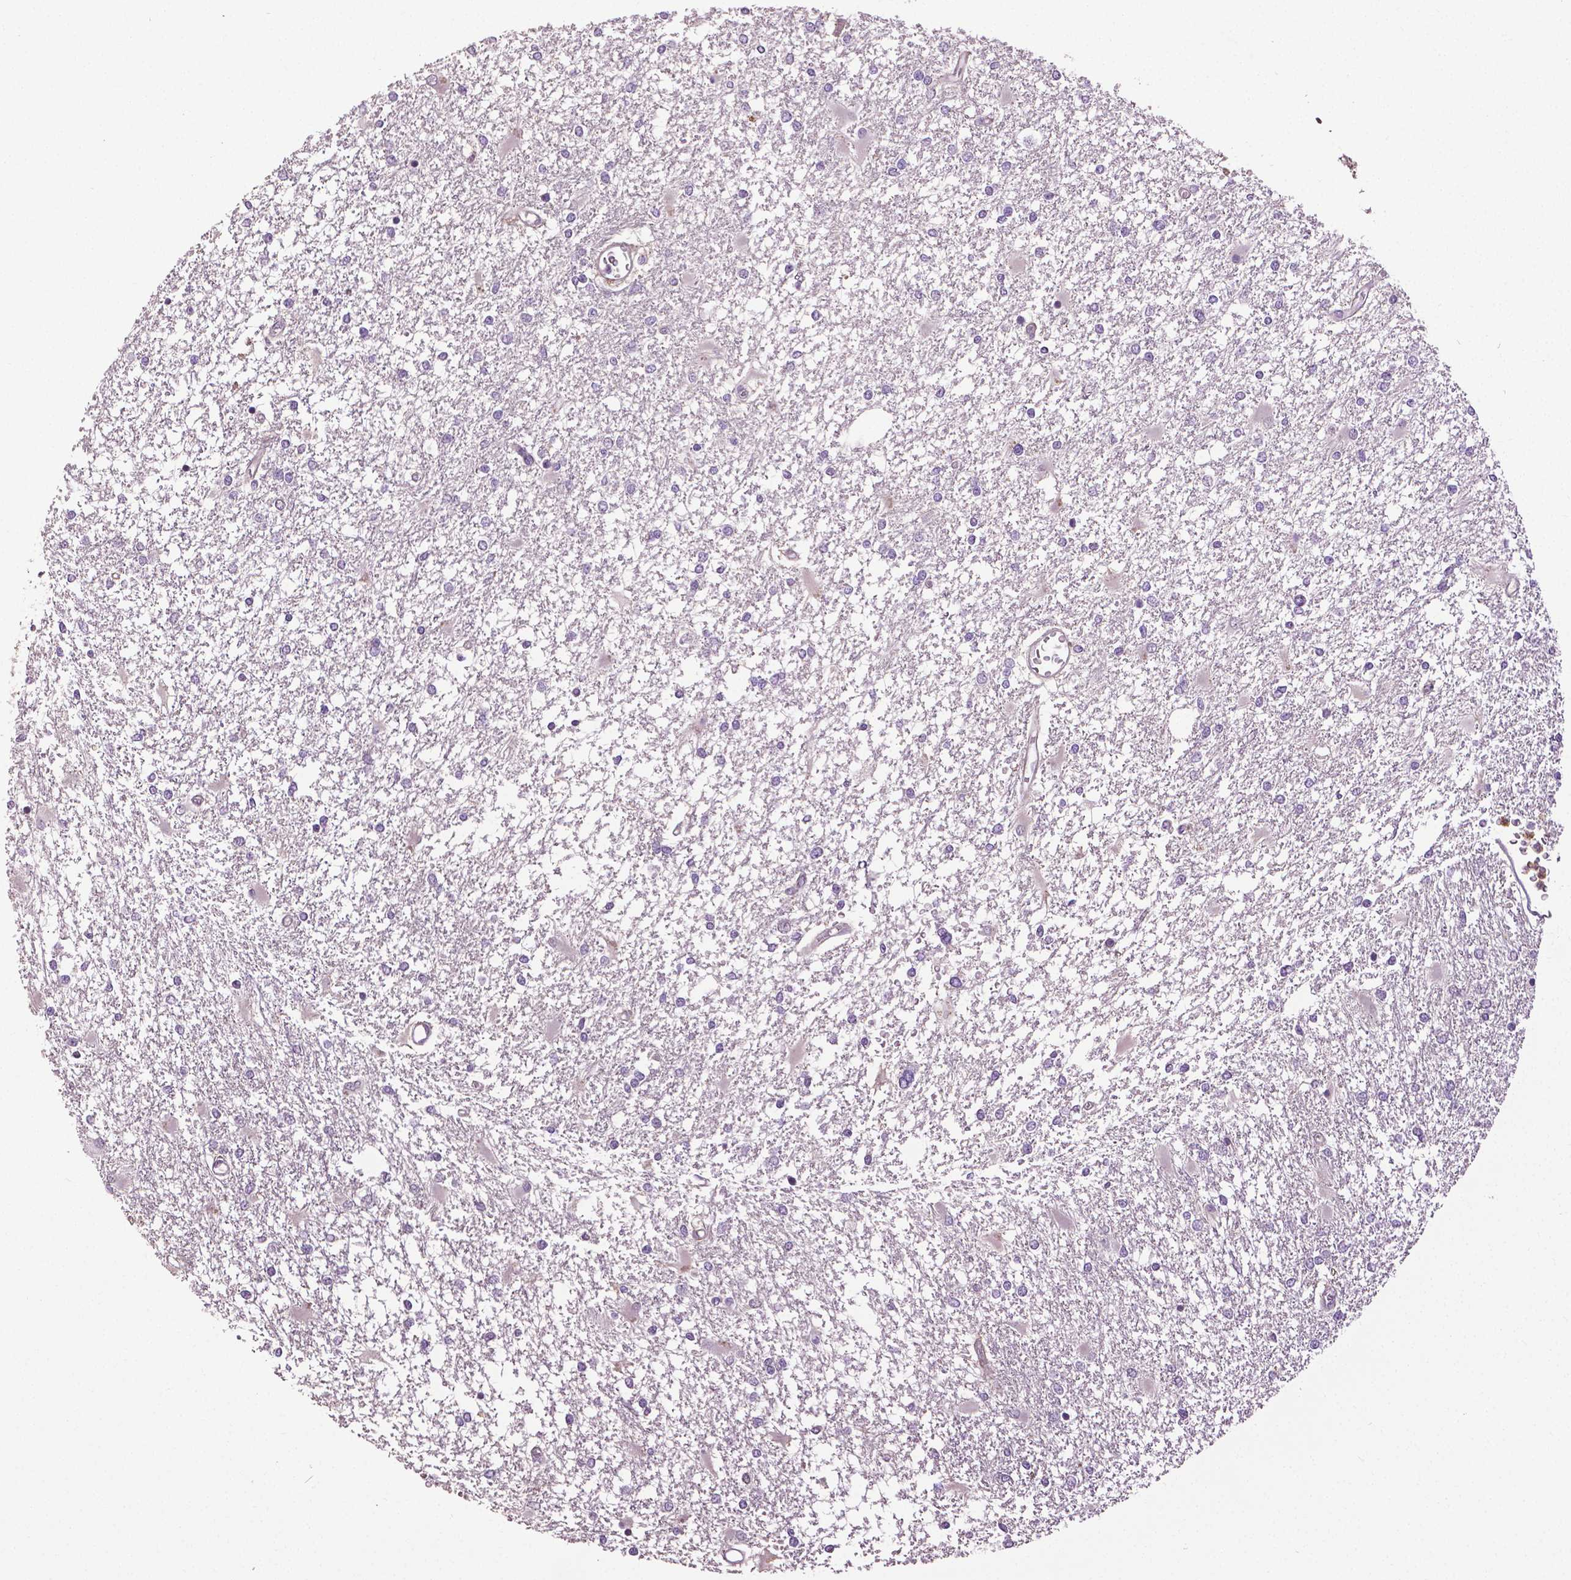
{"staining": {"intensity": "negative", "quantity": "none", "location": "none"}, "tissue": "glioma", "cell_type": "Tumor cells", "image_type": "cancer", "snomed": [{"axis": "morphology", "description": "Glioma, malignant, High grade"}, {"axis": "topography", "description": "Cerebral cortex"}], "caption": "This is an IHC histopathology image of human high-grade glioma (malignant). There is no expression in tumor cells.", "gene": "PTPN5", "patient": {"sex": "male", "age": 79}}